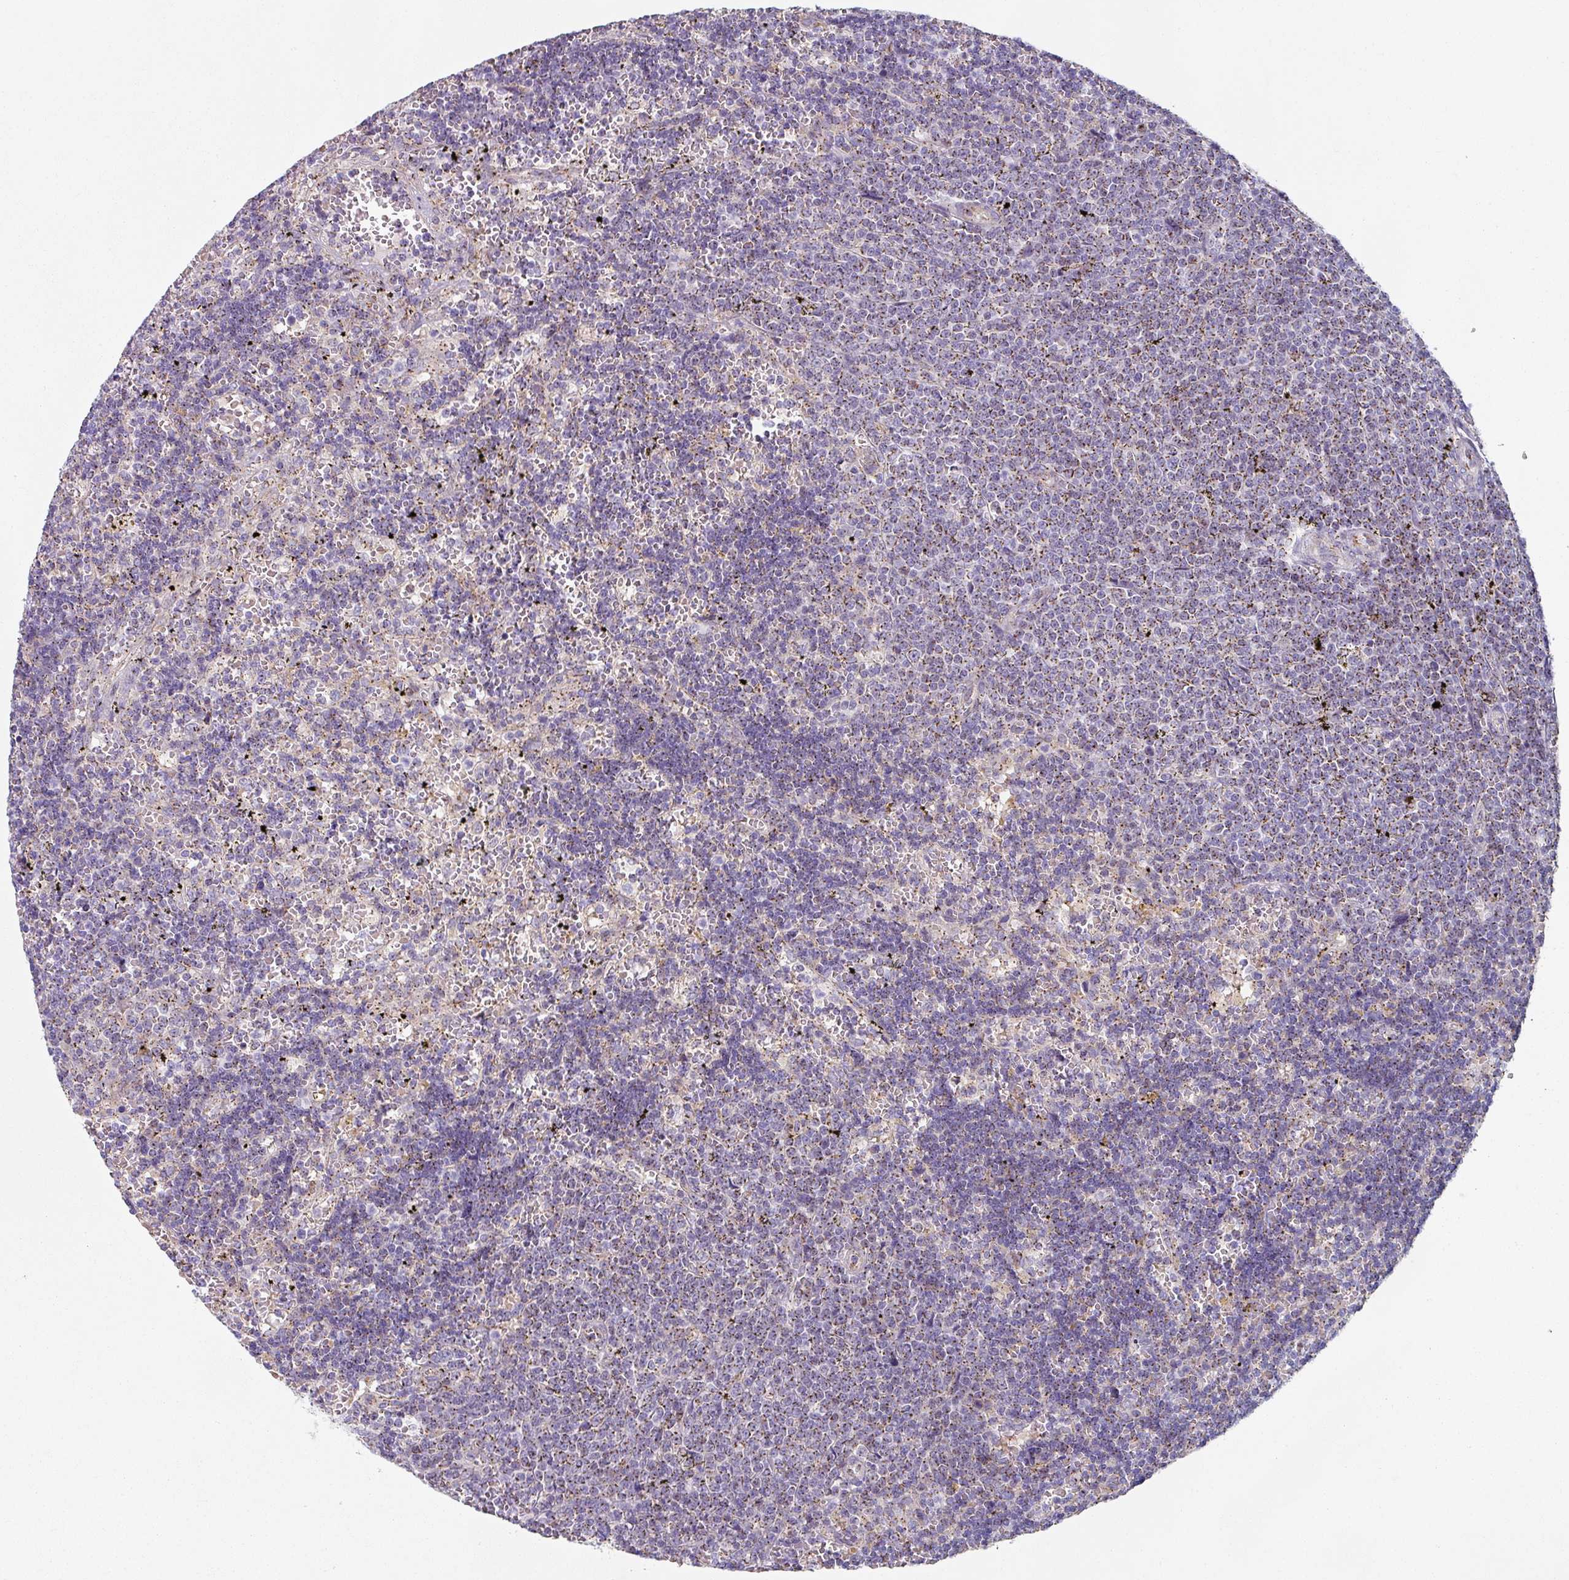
{"staining": {"intensity": "weak", "quantity": "<25%", "location": "cytoplasmic/membranous"}, "tissue": "lymphoma", "cell_type": "Tumor cells", "image_type": "cancer", "snomed": [{"axis": "morphology", "description": "Malignant lymphoma, non-Hodgkin's type, Low grade"}, {"axis": "topography", "description": "Spleen"}], "caption": "Low-grade malignant lymphoma, non-Hodgkin's type was stained to show a protein in brown. There is no significant positivity in tumor cells.", "gene": "CCDC85B", "patient": {"sex": "male", "age": 60}}